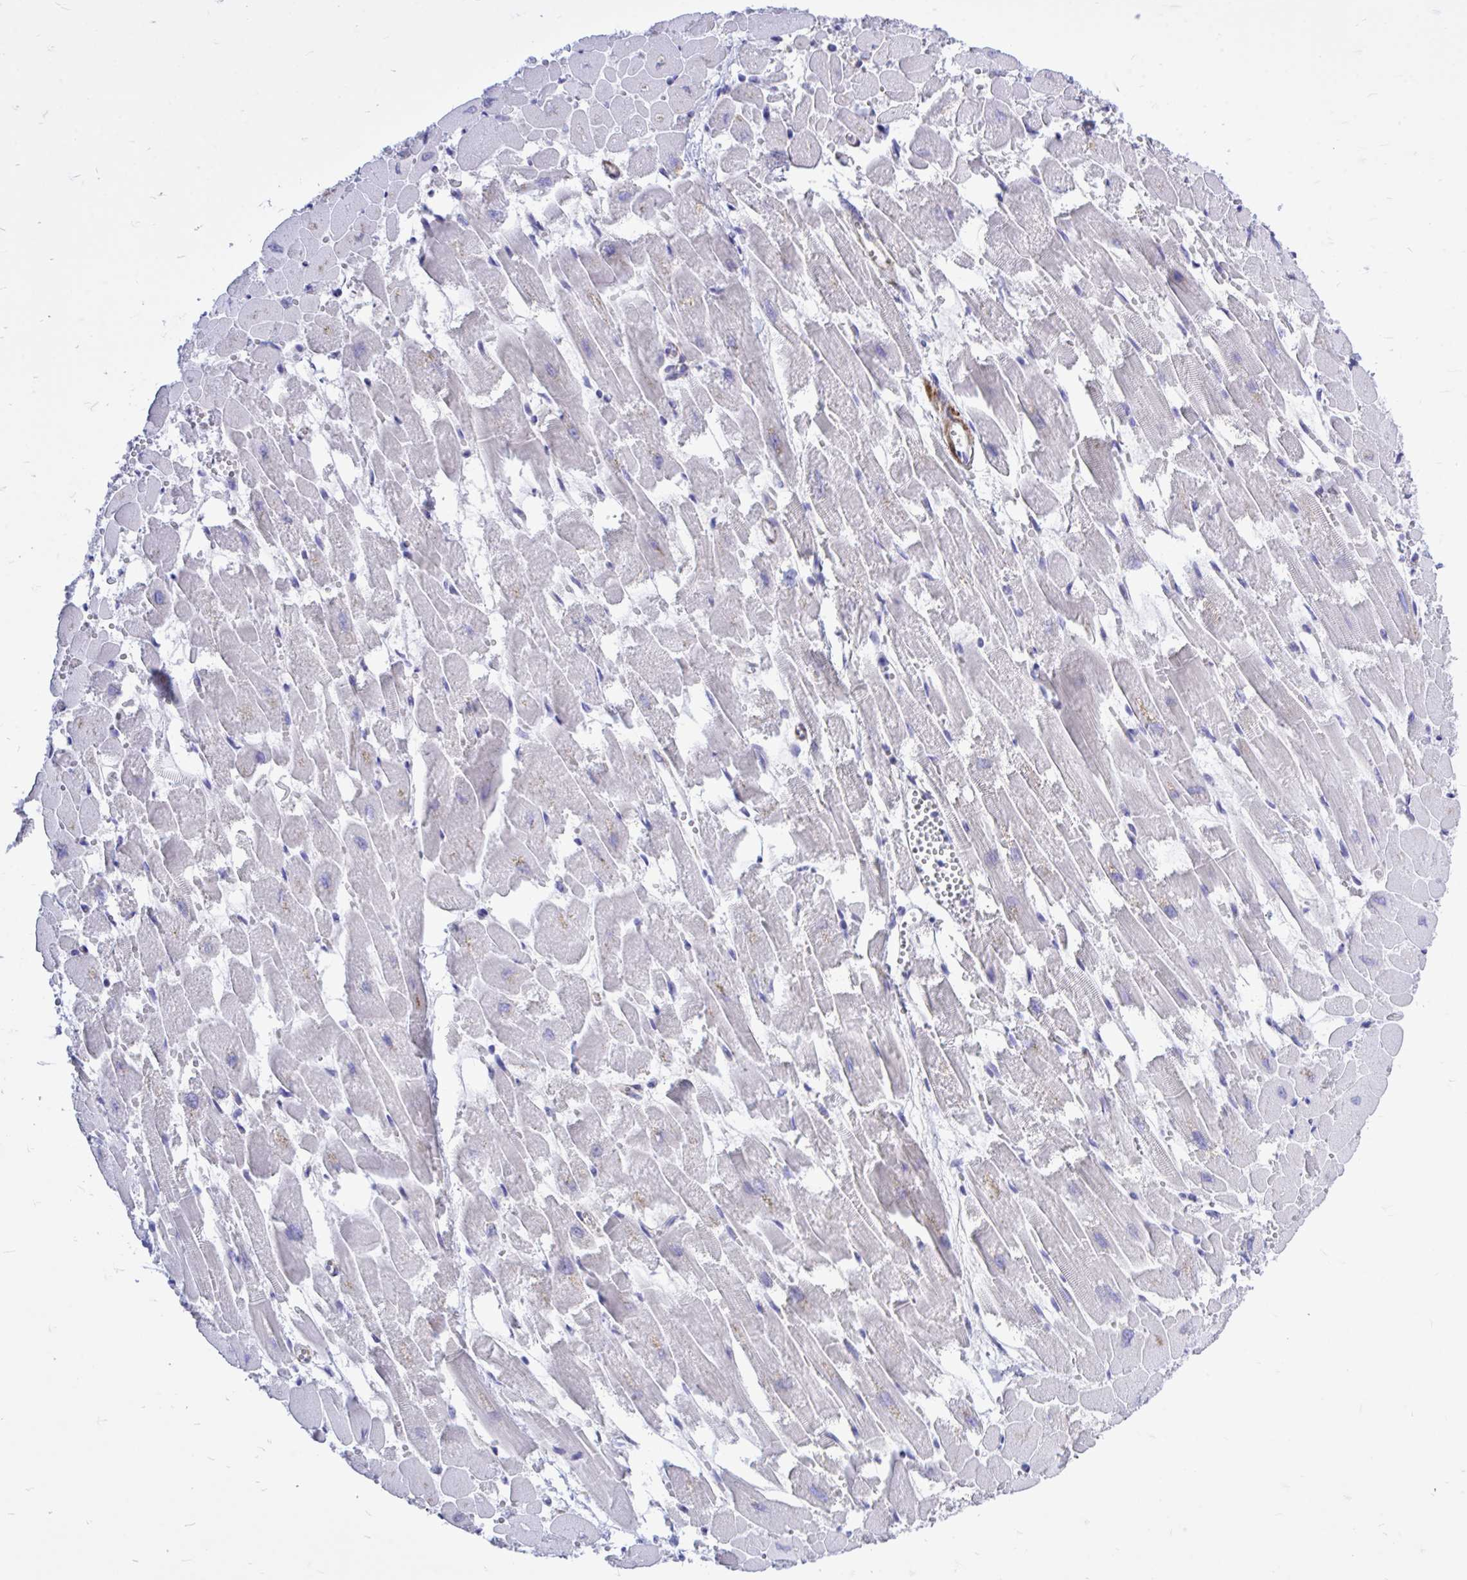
{"staining": {"intensity": "negative", "quantity": "none", "location": "none"}, "tissue": "heart muscle", "cell_type": "Cardiomyocytes", "image_type": "normal", "snomed": [{"axis": "morphology", "description": "Normal tissue, NOS"}, {"axis": "topography", "description": "Heart"}], "caption": "This is an immunohistochemistry (IHC) photomicrograph of benign human heart muscle. There is no positivity in cardiomyocytes.", "gene": "ZBTB25", "patient": {"sex": "female", "age": 52}}